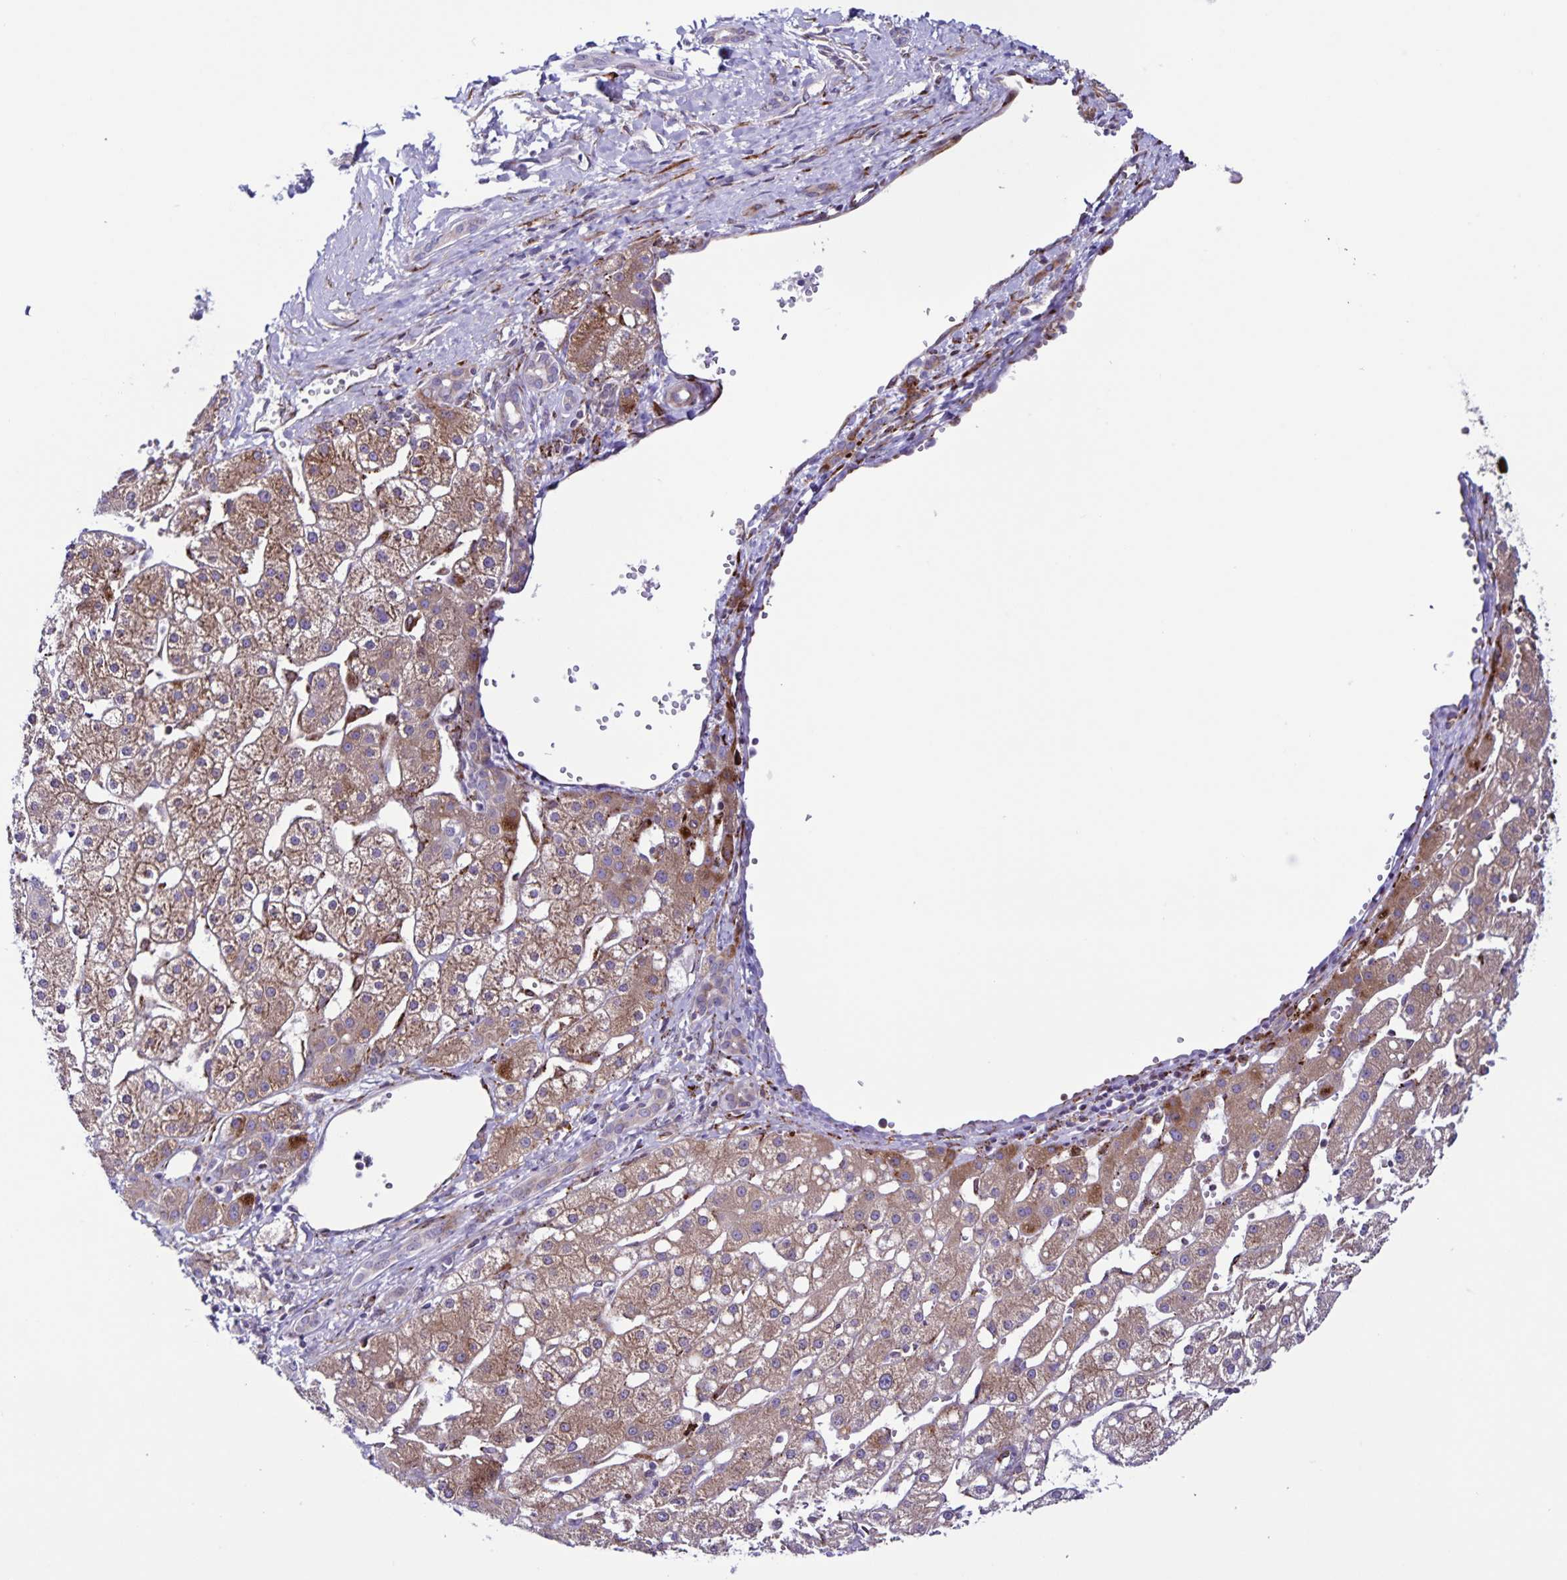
{"staining": {"intensity": "moderate", "quantity": "25%-75%", "location": "cytoplasmic/membranous"}, "tissue": "liver cancer", "cell_type": "Tumor cells", "image_type": "cancer", "snomed": [{"axis": "morphology", "description": "Carcinoma, Hepatocellular, NOS"}, {"axis": "topography", "description": "Liver"}], "caption": "Liver cancer (hepatocellular carcinoma) tissue shows moderate cytoplasmic/membranous positivity in approximately 25%-75% of tumor cells", "gene": "OSBPL5", "patient": {"sex": "male", "age": 67}}